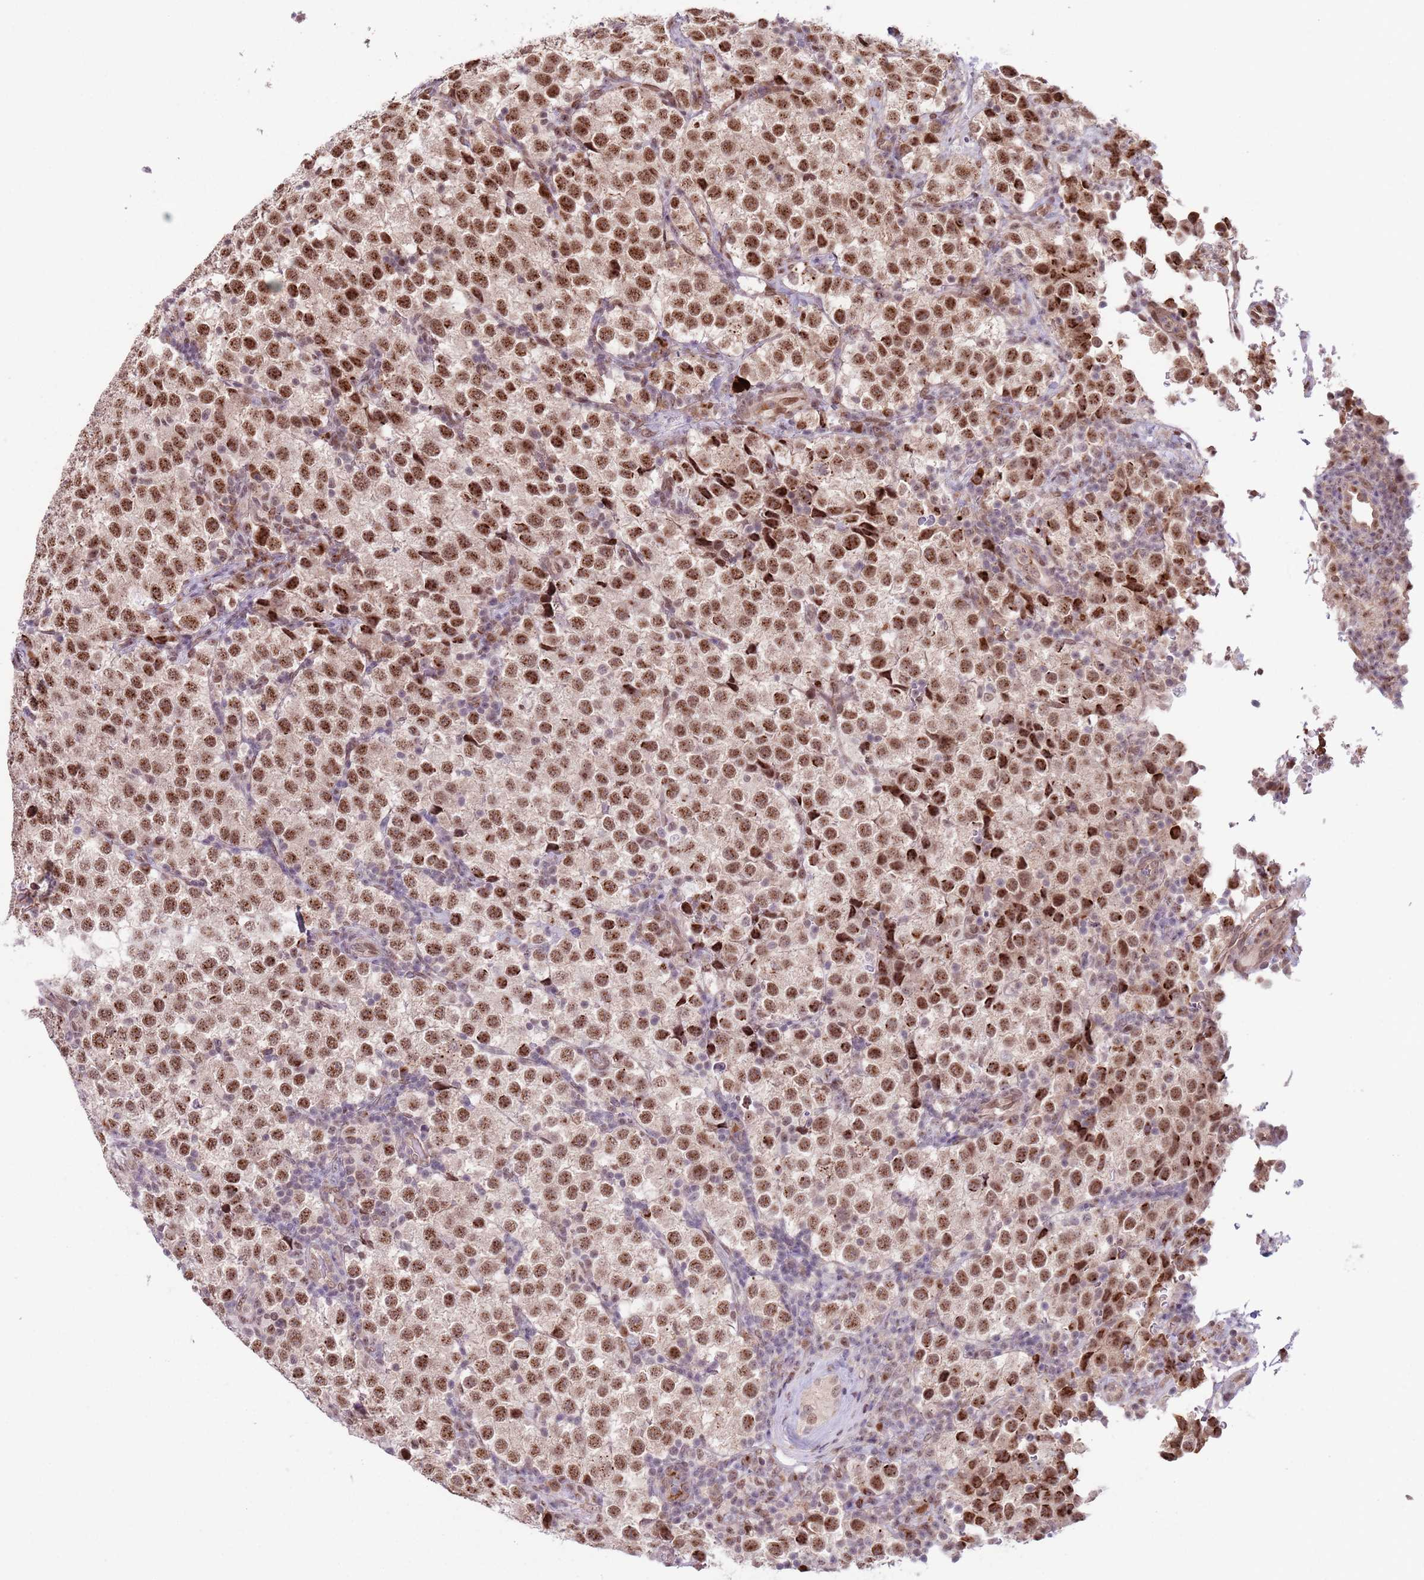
{"staining": {"intensity": "moderate", "quantity": ">75%", "location": "nuclear"}, "tissue": "testis cancer", "cell_type": "Tumor cells", "image_type": "cancer", "snomed": [{"axis": "morphology", "description": "Seminoma, NOS"}, {"axis": "topography", "description": "Testis"}], "caption": "DAB immunohistochemical staining of human testis seminoma shows moderate nuclear protein staining in approximately >75% of tumor cells.", "gene": "SIPA1L3", "patient": {"sex": "male", "age": 34}}